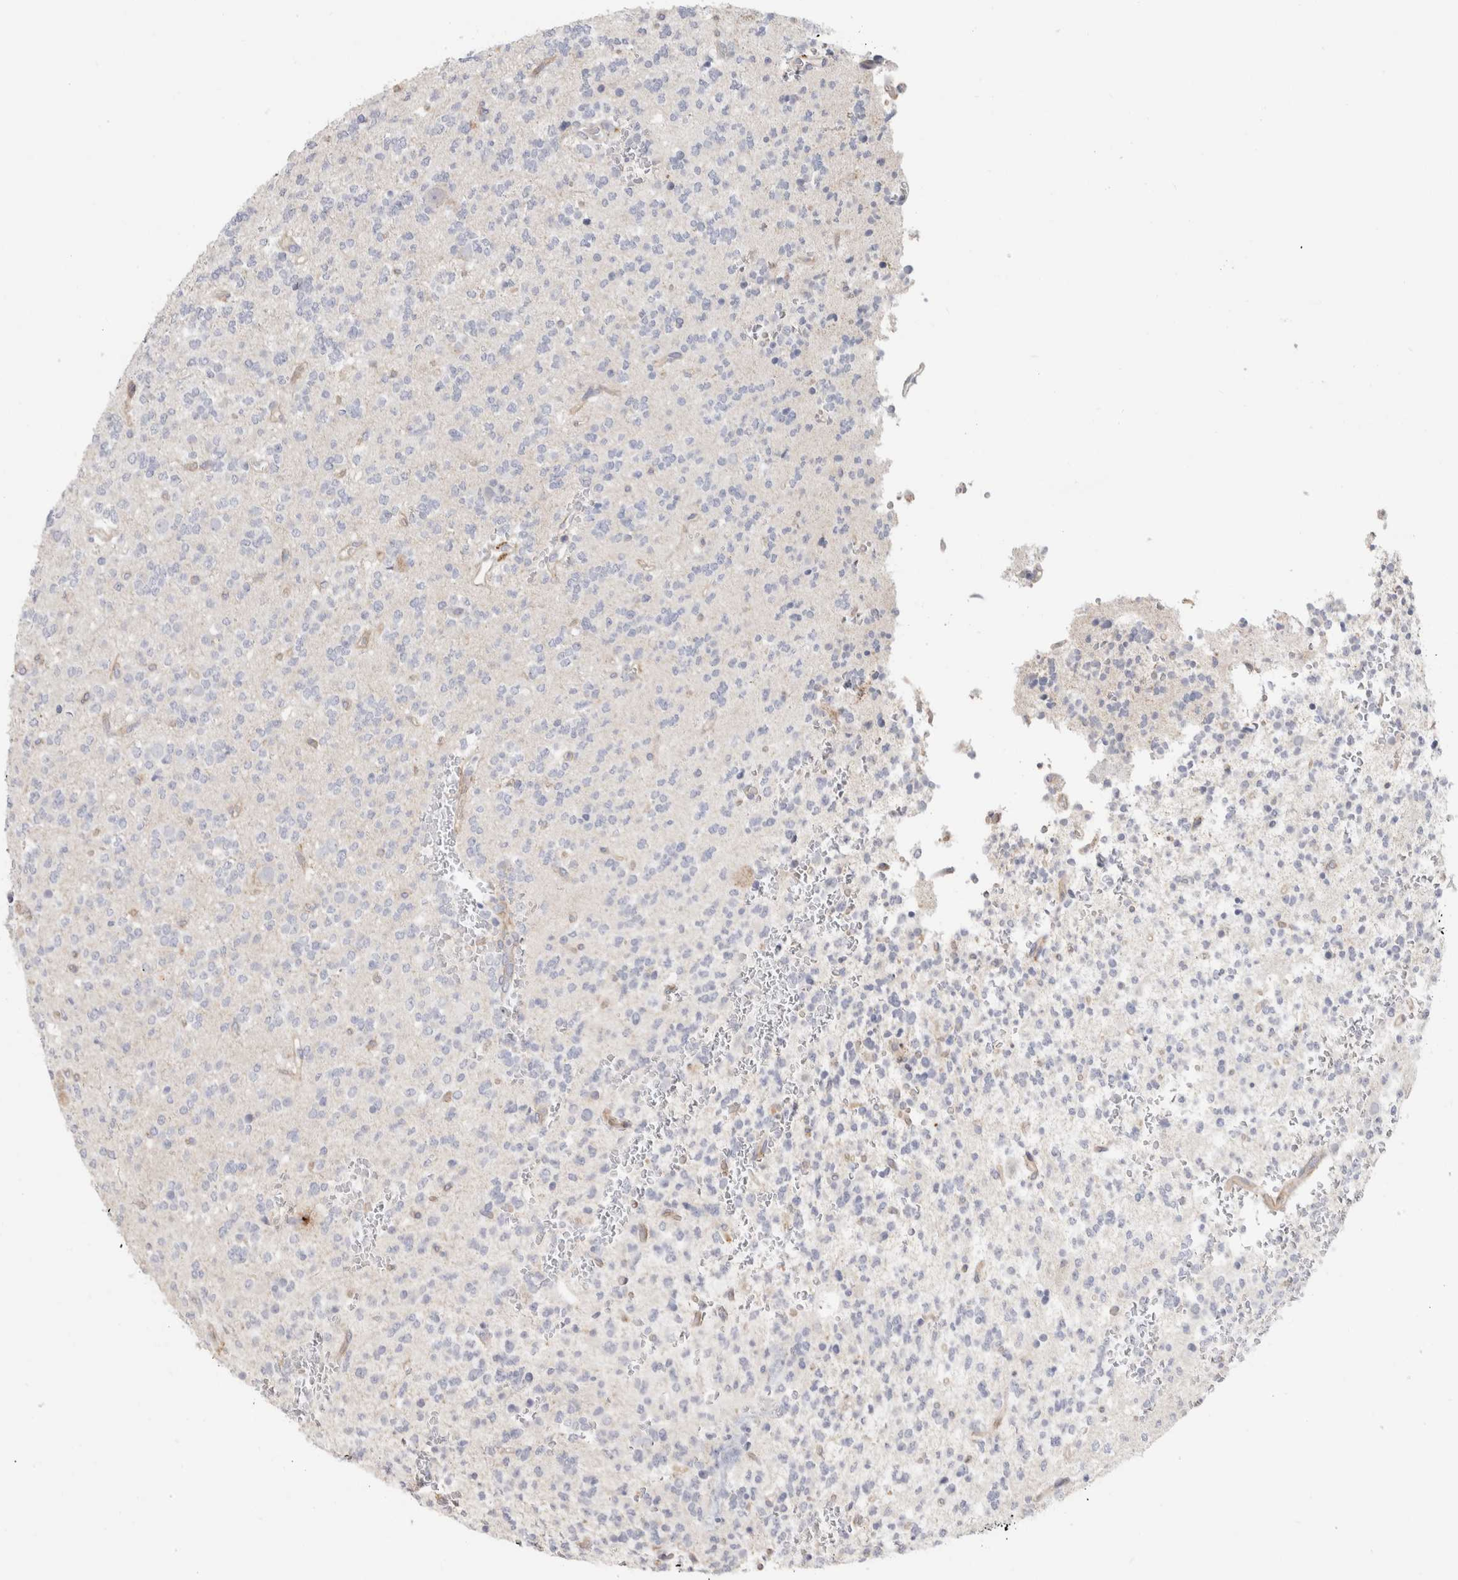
{"staining": {"intensity": "negative", "quantity": "none", "location": "none"}, "tissue": "glioma", "cell_type": "Tumor cells", "image_type": "cancer", "snomed": [{"axis": "morphology", "description": "Glioma, malignant, Low grade"}, {"axis": "topography", "description": "Brain"}], "caption": "A micrograph of malignant glioma (low-grade) stained for a protein demonstrates no brown staining in tumor cells. Nuclei are stained in blue.", "gene": "AFP", "patient": {"sex": "male", "age": 38}}